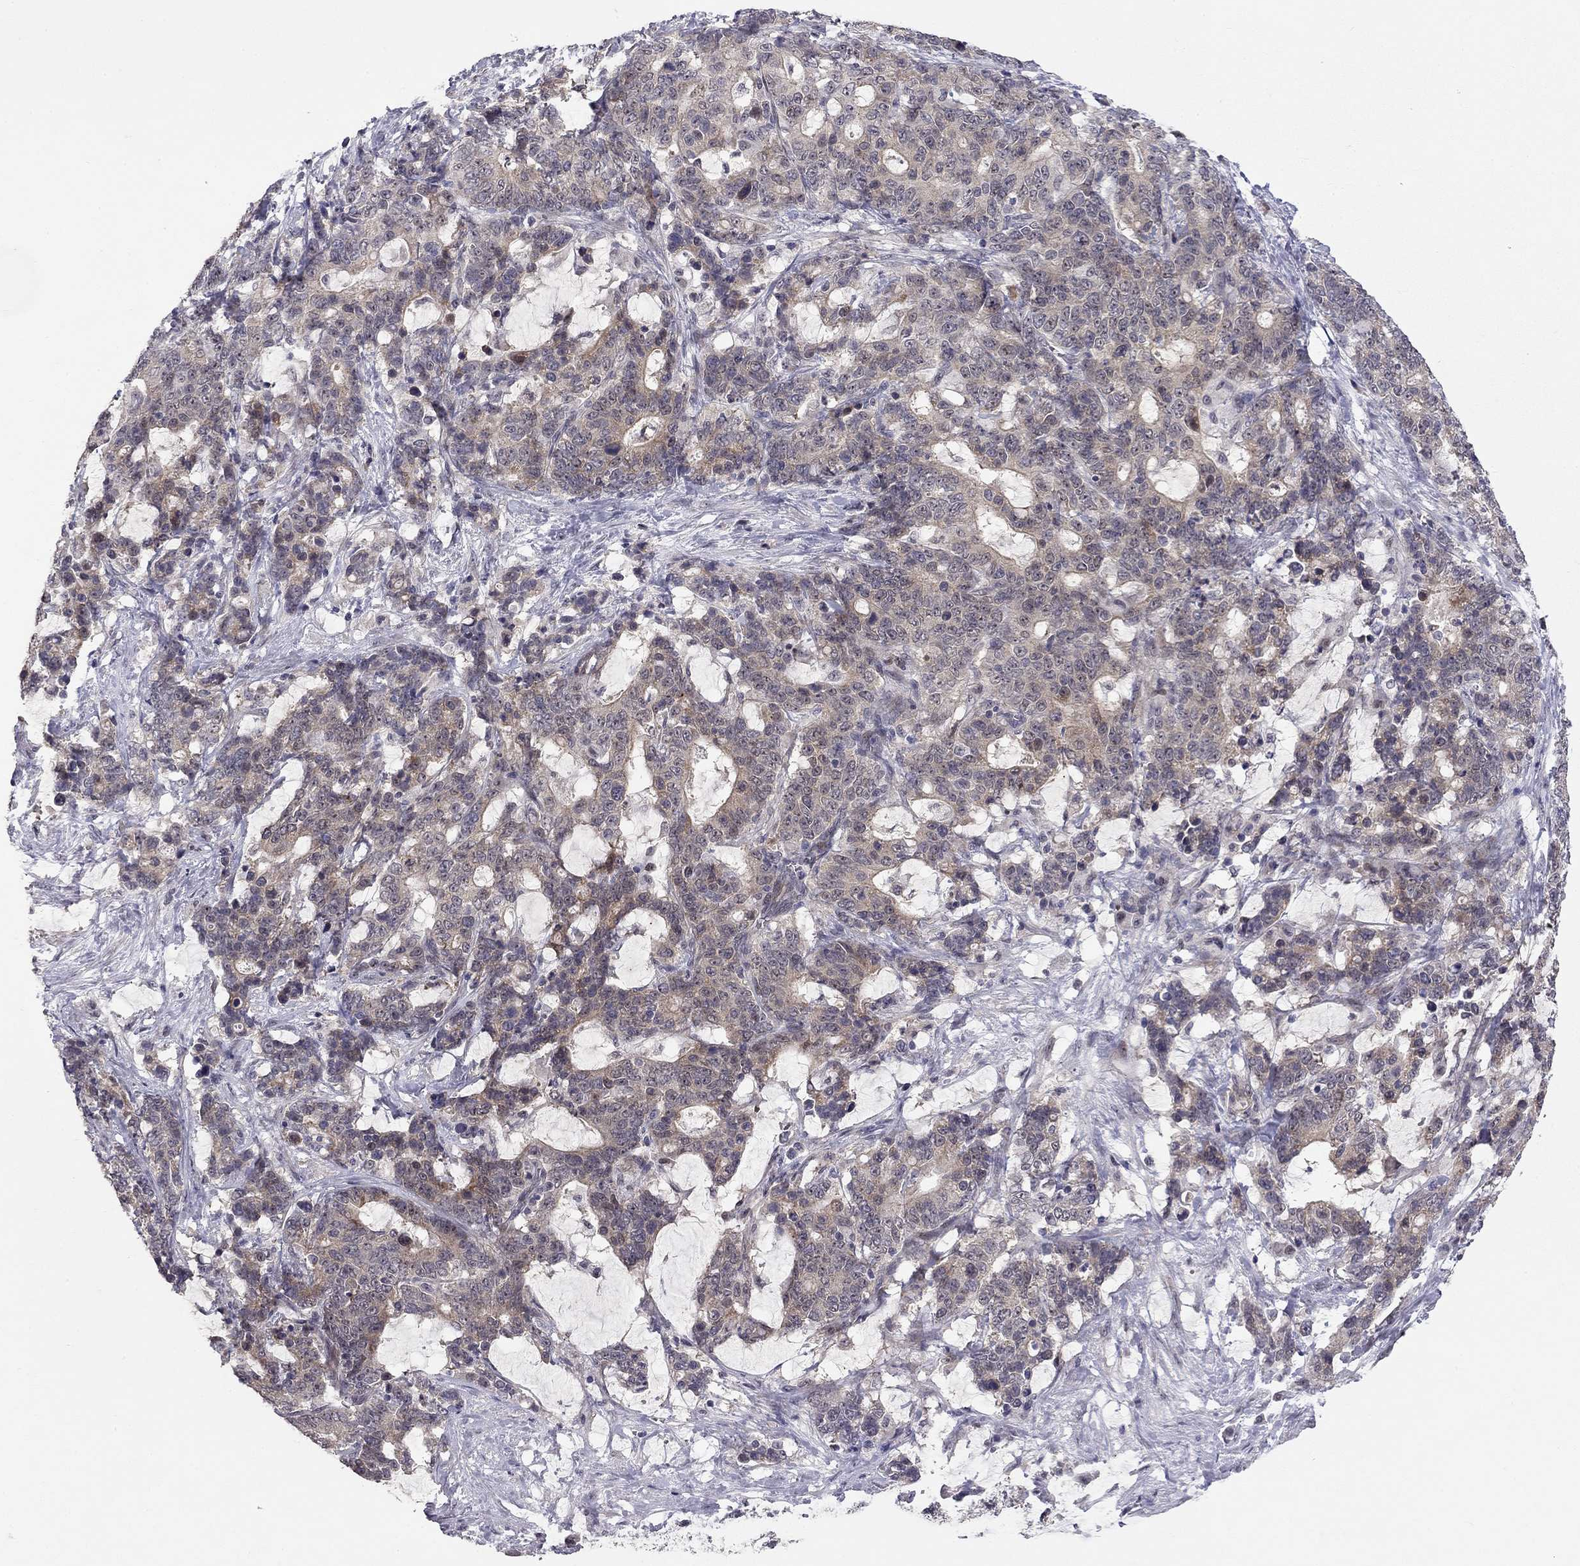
{"staining": {"intensity": "weak", "quantity": "<25%", "location": "cytoplasmic/membranous"}, "tissue": "stomach cancer", "cell_type": "Tumor cells", "image_type": "cancer", "snomed": [{"axis": "morphology", "description": "Normal tissue, NOS"}, {"axis": "morphology", "description": "Adenocarcinoma, NOS"}, {"axis": "topography", "description": "Stomach"}], "caption": "A high-resolution histopathology image shows IHC staining of stomach adenocarcinoma, which shows no significant expression in tumor cells. (DAB (3,3'-diaminobenzidine) IHC visualized using brightfield microscopy, high magnification).", "gene": "STXBP6", "patient": {"sex": "female", "age": 64}}